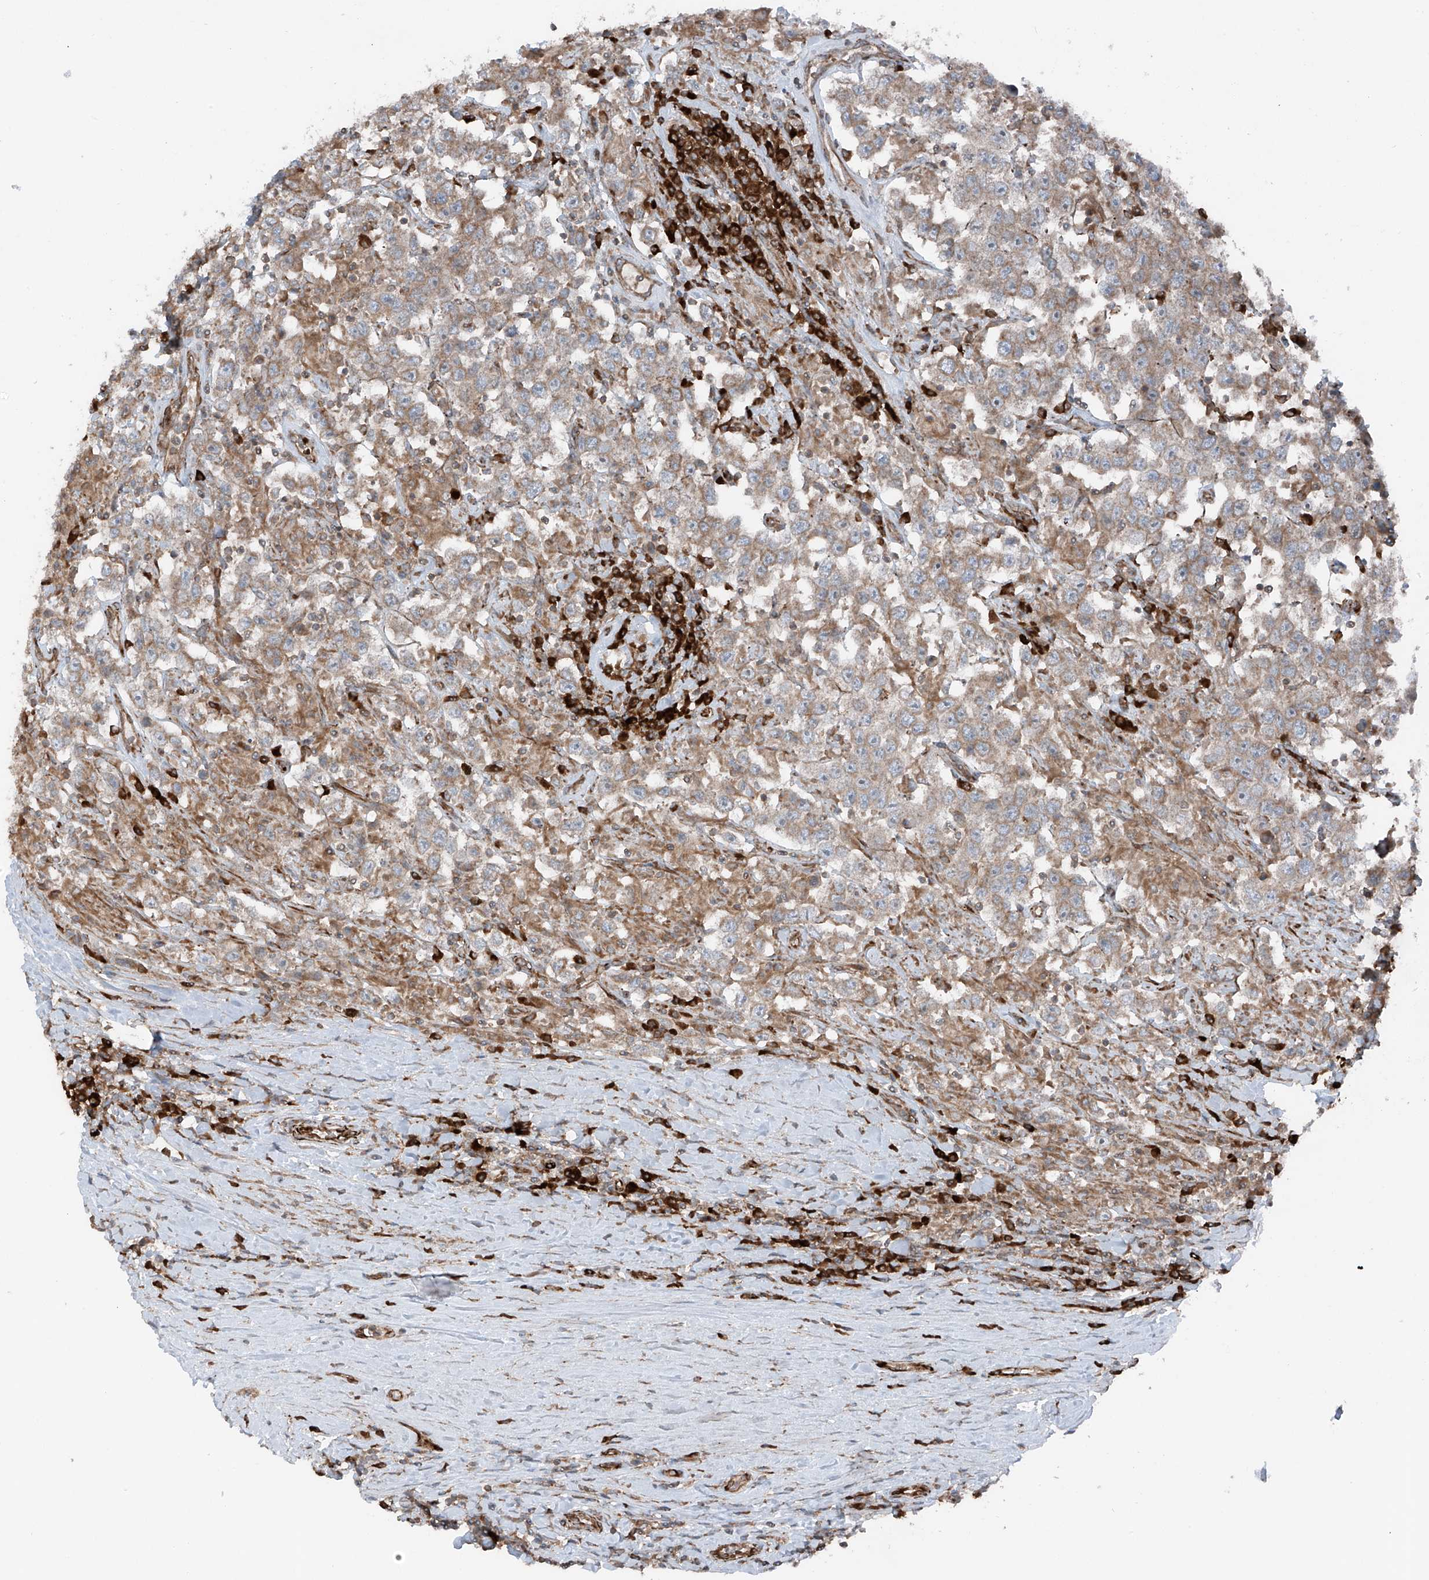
{"staining": {"intensity": "weak", "quantity": ">75%", "location": "cytoplasmic/membranous"}, "tissue": "testis cancer", "cell_type": "Tumor cells", "image_type": "cancer", "snomed": [{"axis": "morphology", "description": "Seminoma, NOS"}, {"axis": "topography", "description": "Testis"}], "caption": "Approximately >75% of tumor cells in human seminoma (testis) demonstrate weak cytoplasmic/membranous protein staining as visualized by brown immunohistochemical staining.", "gene": "ERLEC1", "patient": {"sex": "male", "age": 41}}